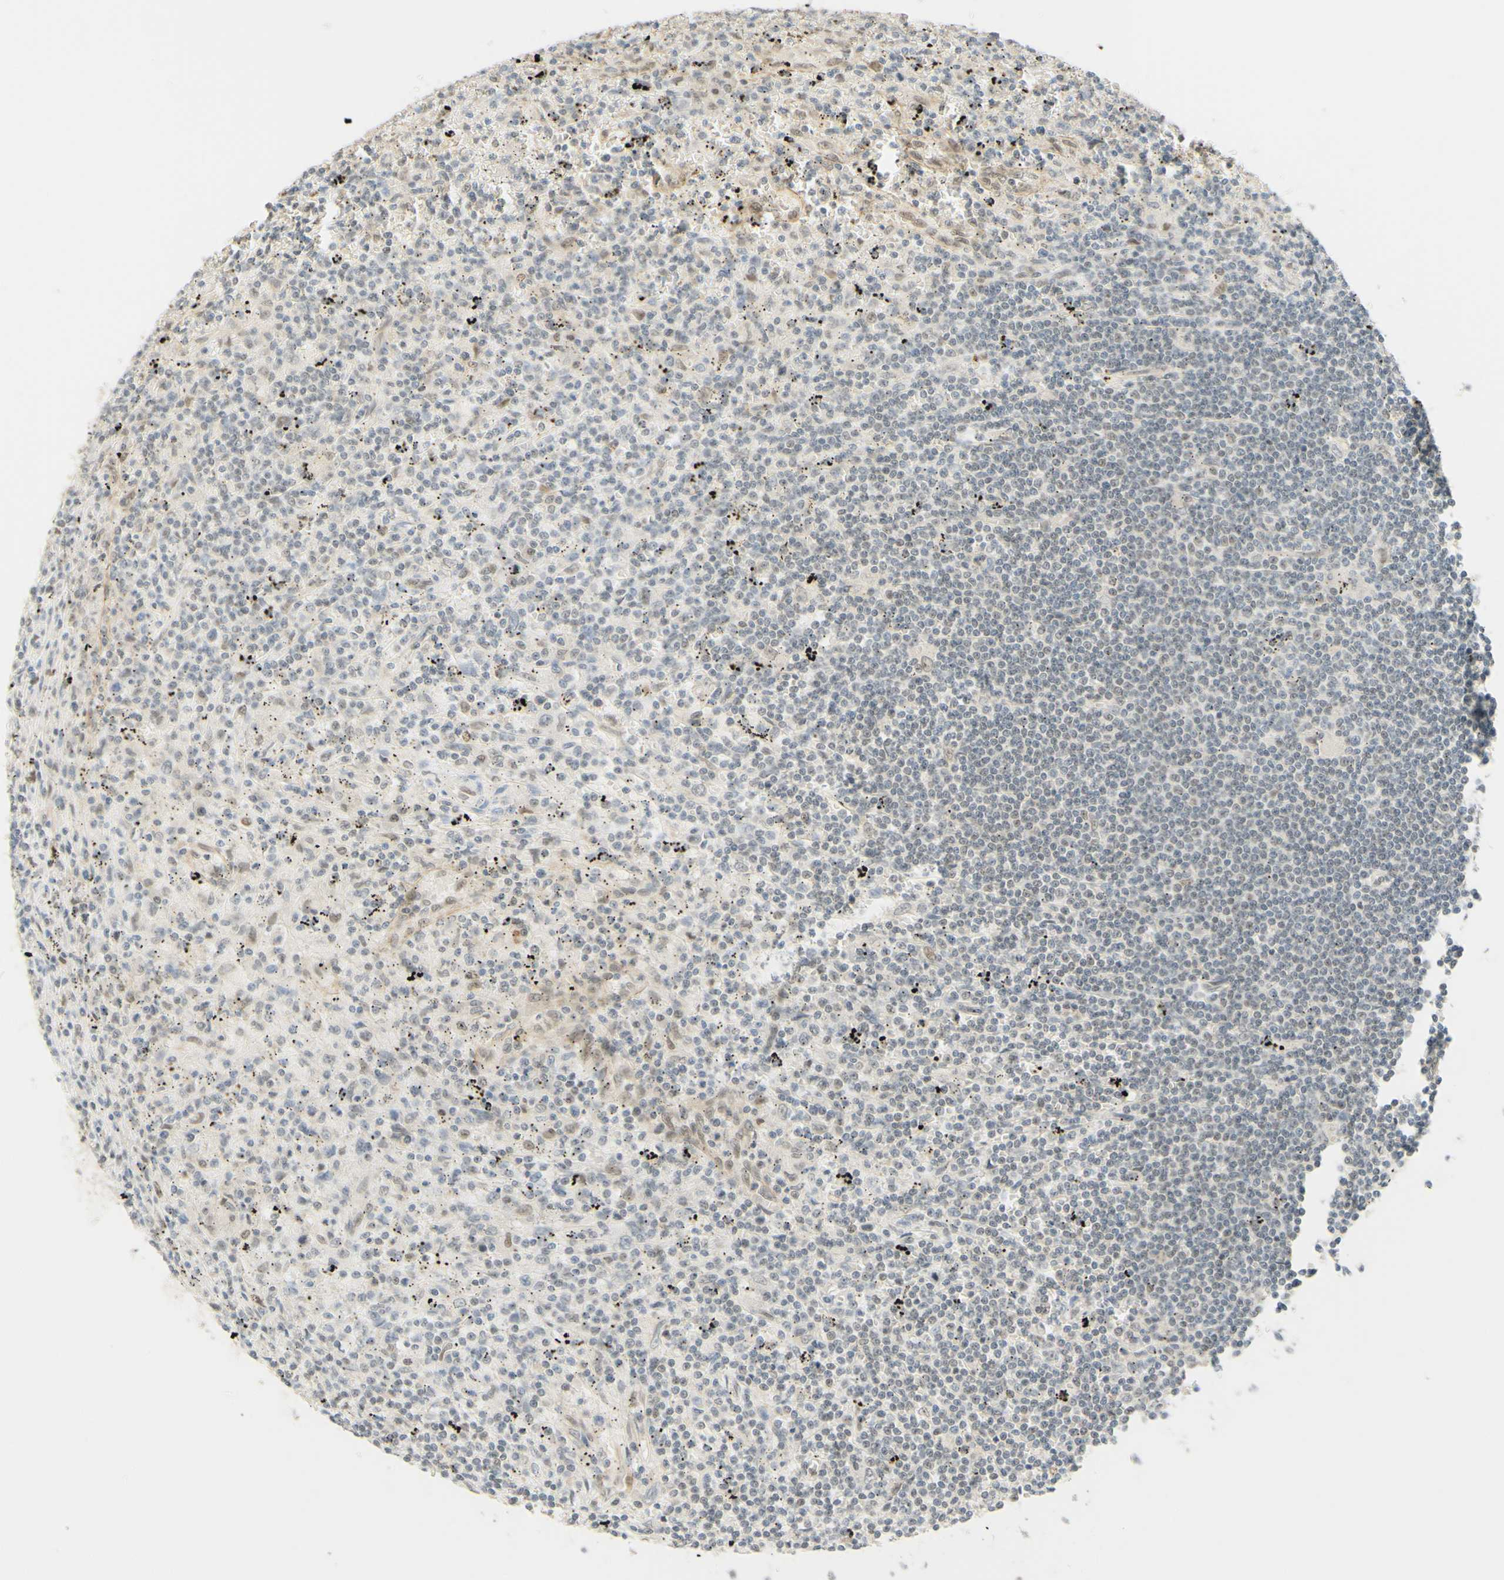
{"staining": {"intensity": "negative", "quantity": "none", "location": "none"}, "tissue": "lymphoma", "cell_type": "Tumor cells", "image_type": "cancer", "snomed": [{"axis": "morphology", "description": "Malignant lymphoma, non-Hodgkin's type, Low grade"}, {"axis": "topography", "description": "Spleen"}], "caption": "Tumor cells show no significant protein expression in malignant lymphoma, non-Hodgkin's type (low-grade). Nuclei are stained in blue.", "gene": "POLB", "patient": {"sex": "male", "age": 76}}